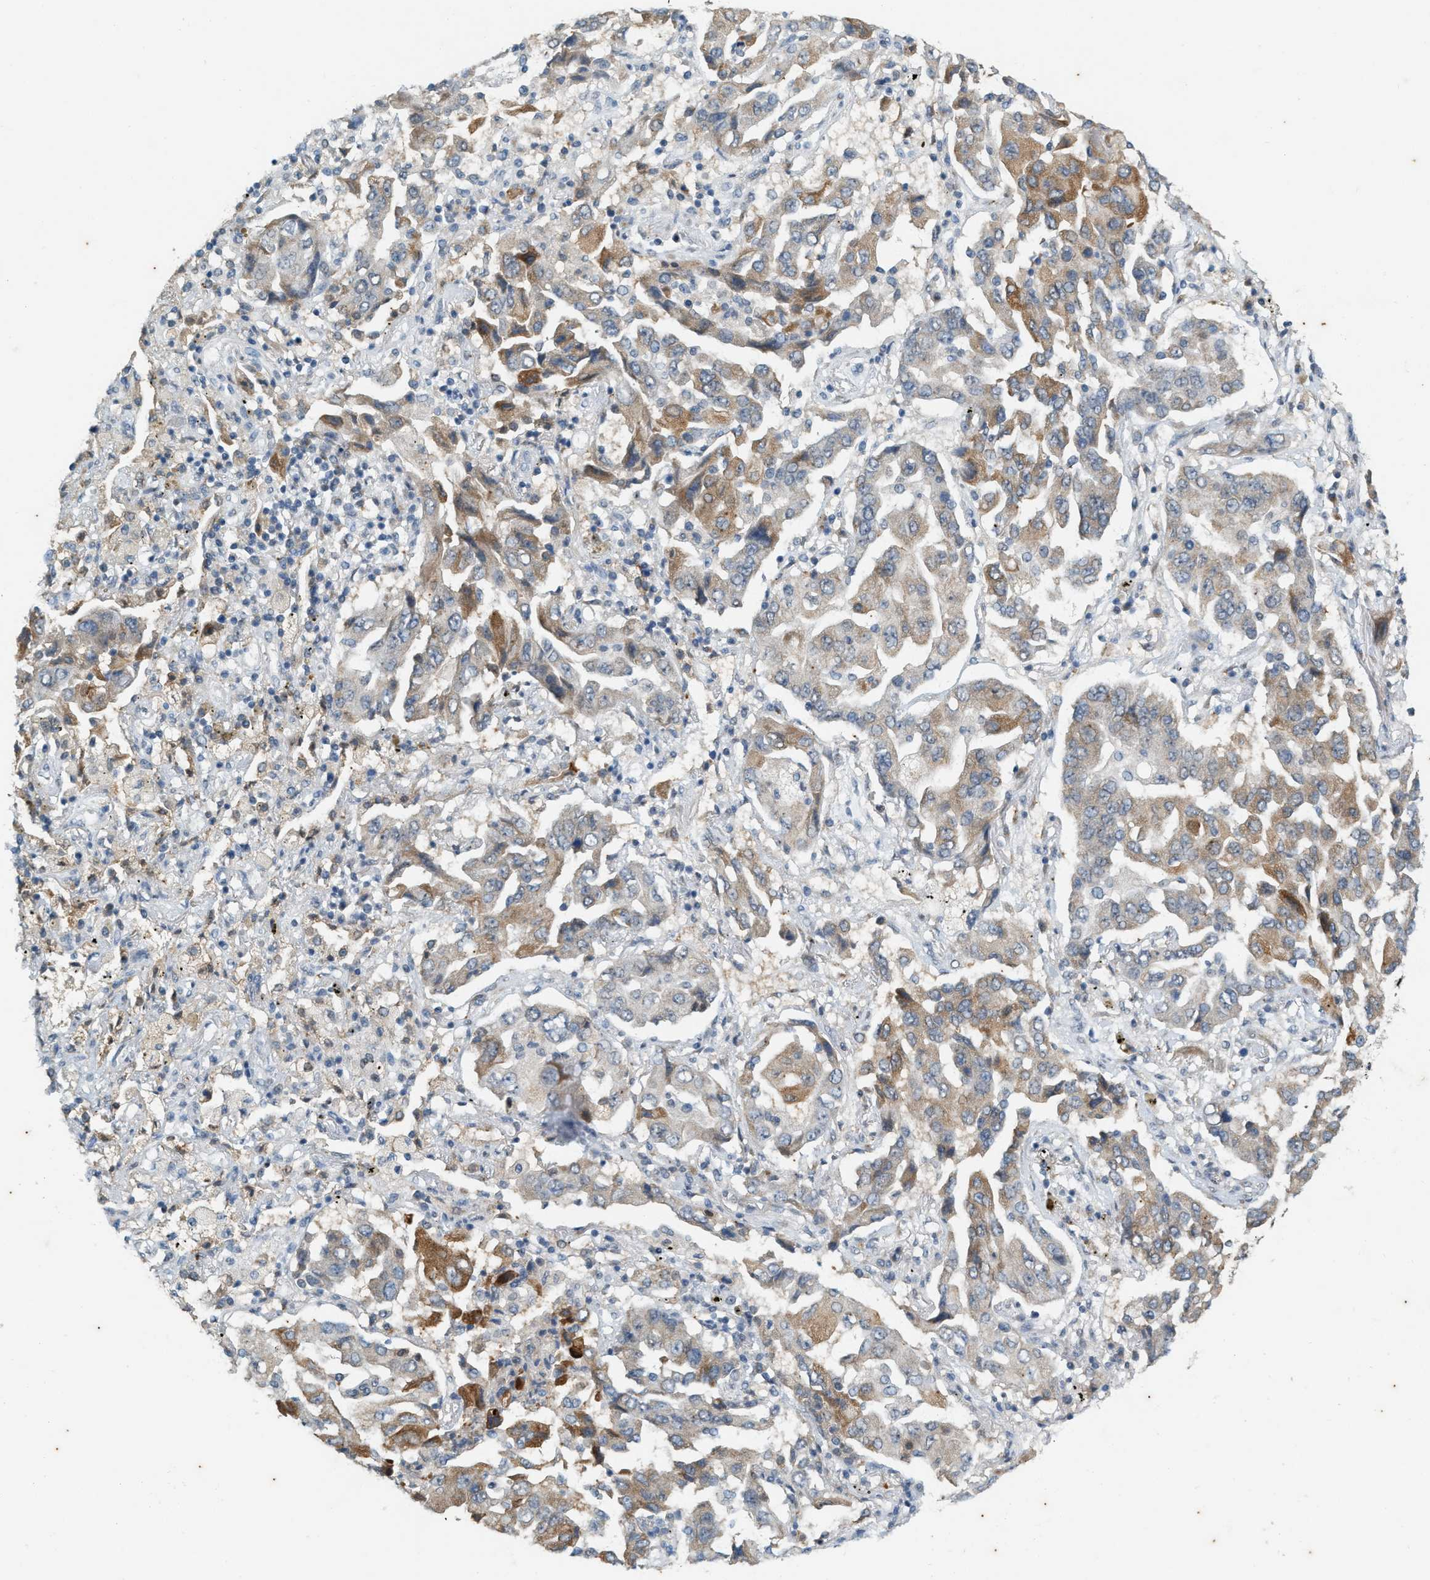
{"staining": {"intensity": "moderate", "quantity": "25%-75%", "location": "cytoplasmic/membranous"}, "tissue": "lung cancer", "cell_type": "Tumor cells", "image_type": "cancer", "snomed": [{"axis": "morphology", "description": "Adenocarcinoma, NOS"}, {"axis": "topography", "description": "Lung"}], "caption": "This image shows immunohistochemistry staining of adenocarcinoma (lung), with medium moderate cytoplasmic/membranous positivity in about 25%-75% of tumor cells.", "gene": "CHPF2", "patient": {"sex": "female", "age": 65}}